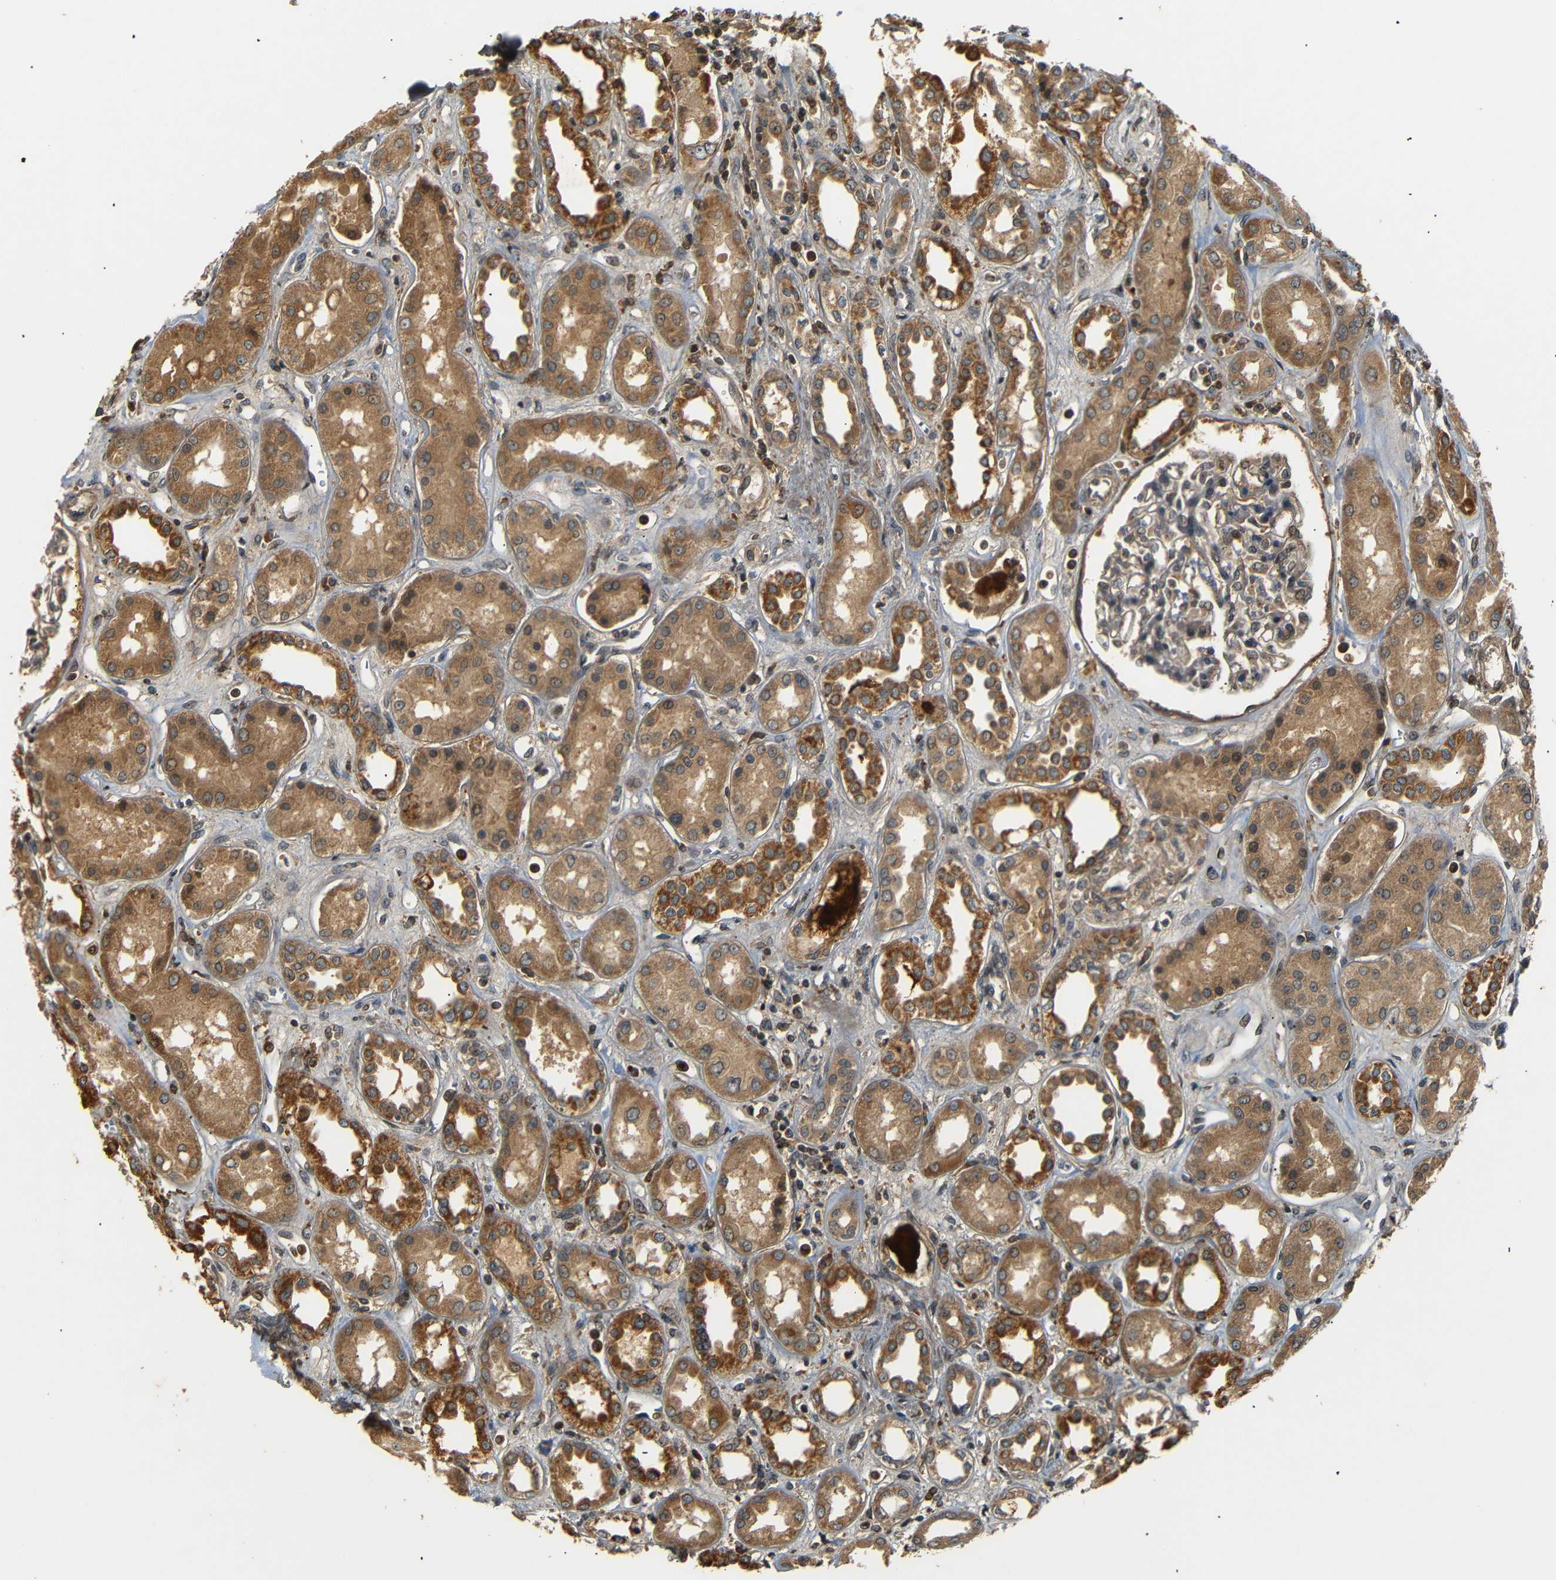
{"staining": {"intensity": "weak", "quantity": ">75%", "location": "cytoplasmic/membranous"}, "tissue": "kidney", "cell_type": "Cells in glomeruli", "image_type": "normal", "snomed": [{"axis": "morphology", "description": "Normal tissue, NOS"}, {"axis": "topography", "description": "Kidney"}], "caption": "Protein analysis of benign kidney reveals weak cytoplasmic/membranous staining in approximately >75% of cells in glomeruli. (Brightfield microscopy of DAB IHC at high magnification).", "gene": "TANK", "patient": {"sex": "male", "age": 59}}